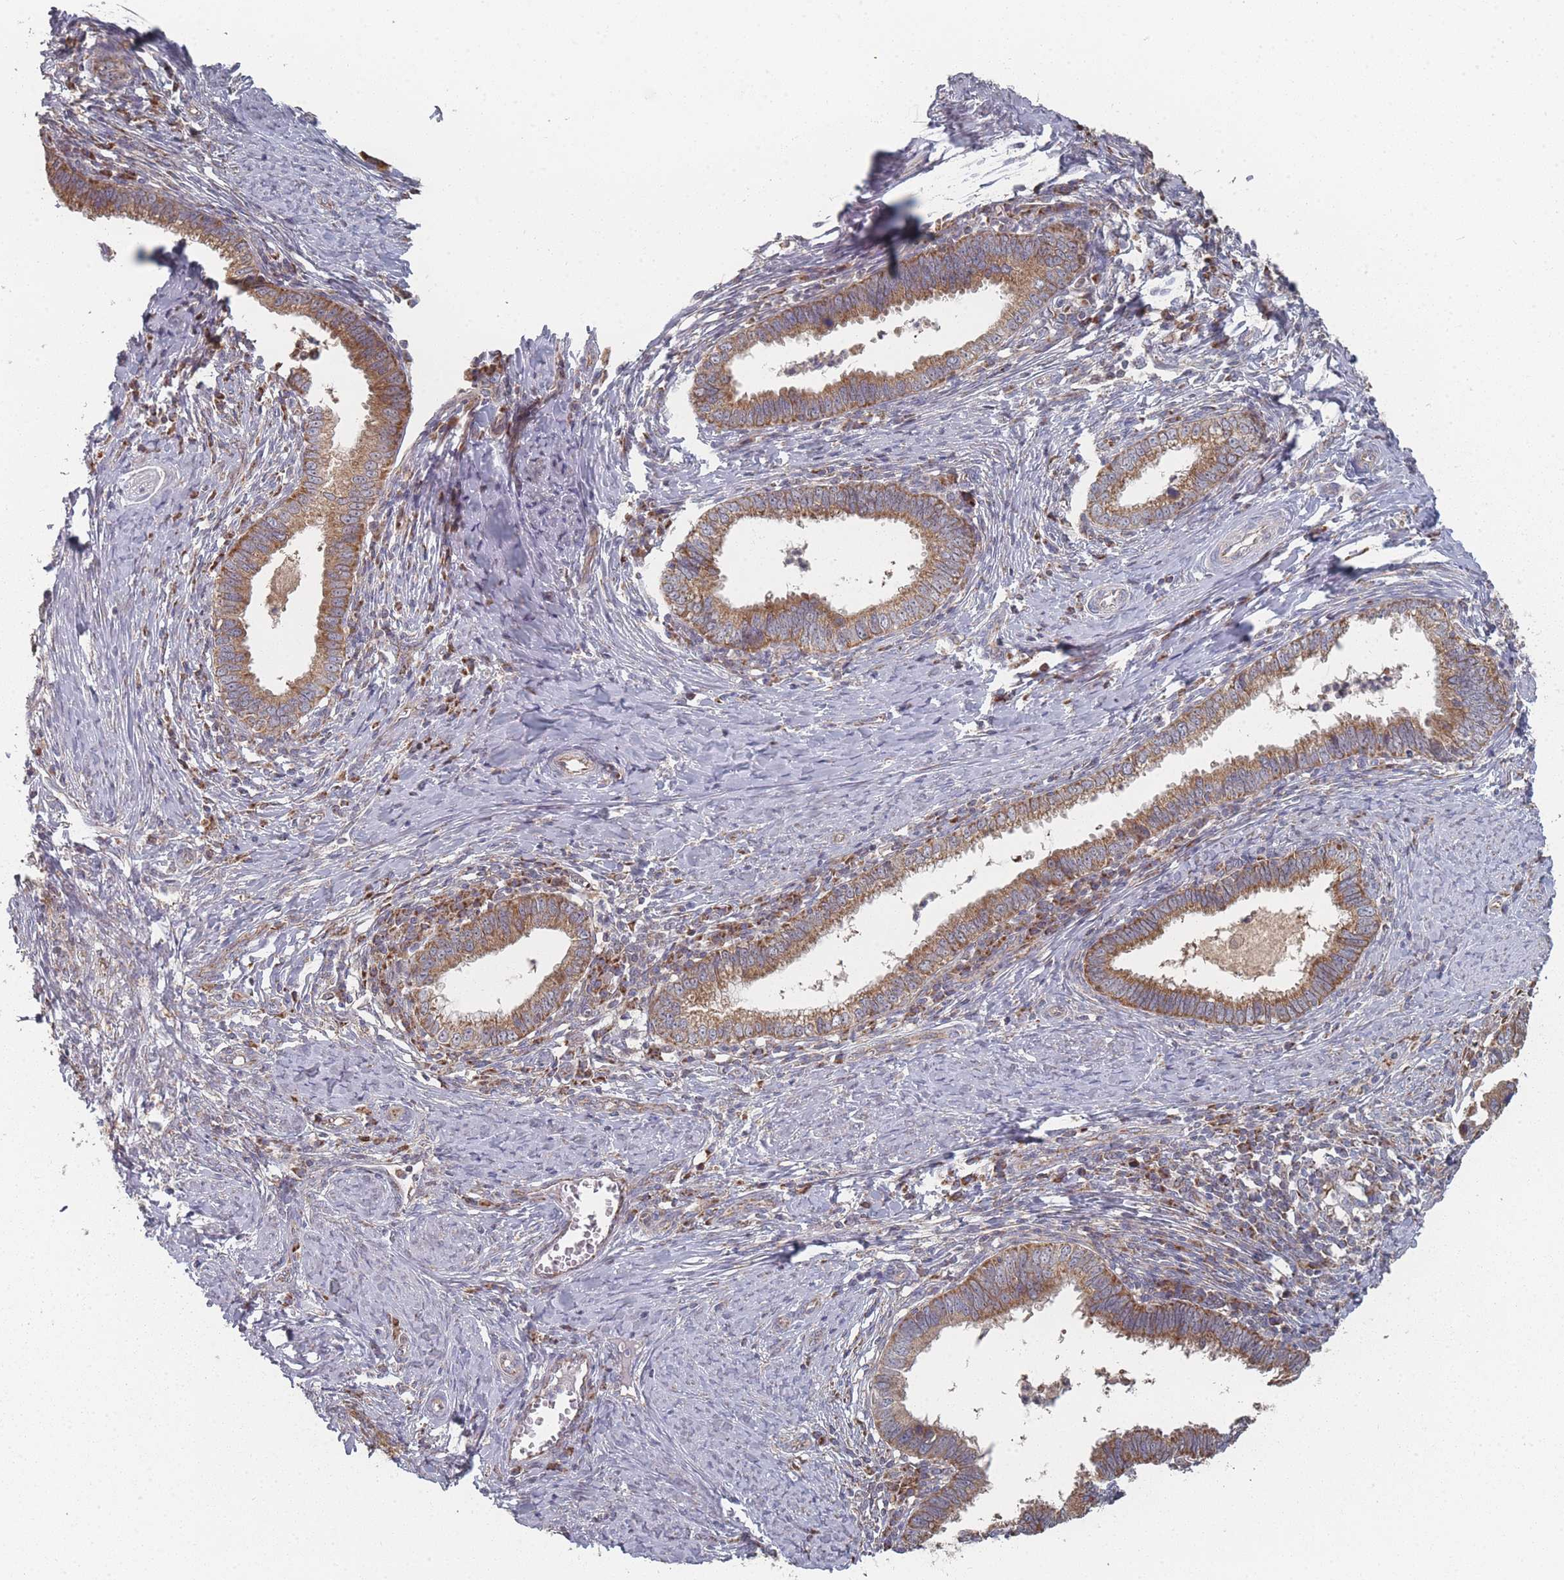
{"staining": {"intensity": "moderate", "quantity": ">75%", "location": "cytoplasmic/membranous"}, "tissue": "cervical cancer", "cell_type": "Tumor cells", "image_type": "cancer", "snomed": [{"axis": "morphology", "description": "Adenocarcinoma, NOS"}, {"axis": "topography", "description": "Cervix"}], "caption": "DAB immunohistochemical staining of cervical cancer (adenocarcinoma) demonstrates moderate cytoplasmic/membranous protein staining in about >75% of tumor cells.", "gene": "PSMB3", "patient": {"sex": "female", "age": 36}}